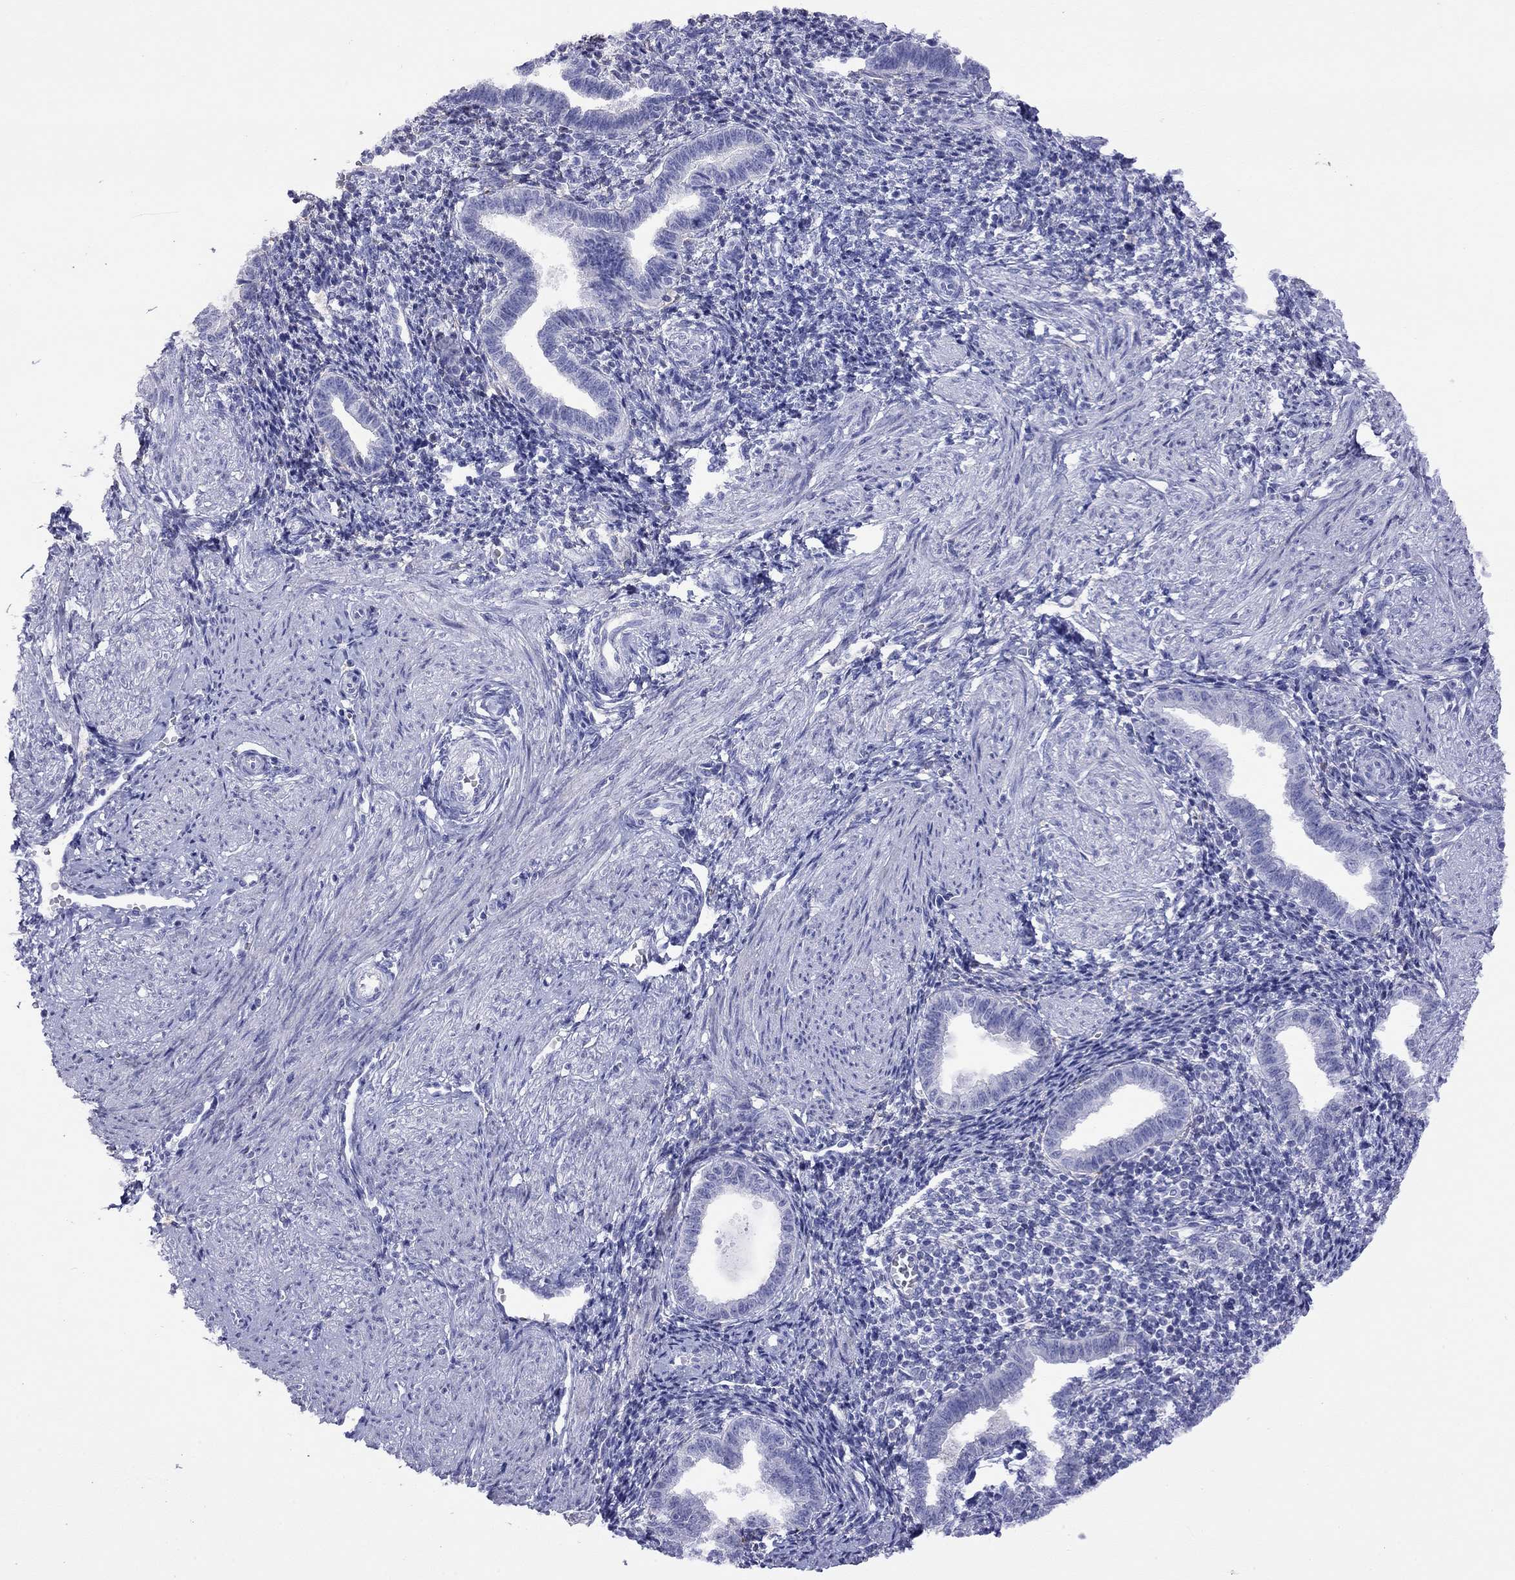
{"staining": {"intensity": "negative", "quantity": "none", "location": "none"}, "tissue": "endometrium", "cell_type": "Cells in endometrial stroma", "image_type": "normal", "snomed": [{"axis": "morphology", "description": "Normal tissue, NOS"}, {"axis": "topography", "description": "Endometrium"}], "caption": "A high-resolution micrograph shows immunohistochemistry staining of unremarkable endometrium, which shows no significant expression in cells in endometrial stroma.", "gene": "SLC30A8", "patient": {"sex": "female", "age": 37}}